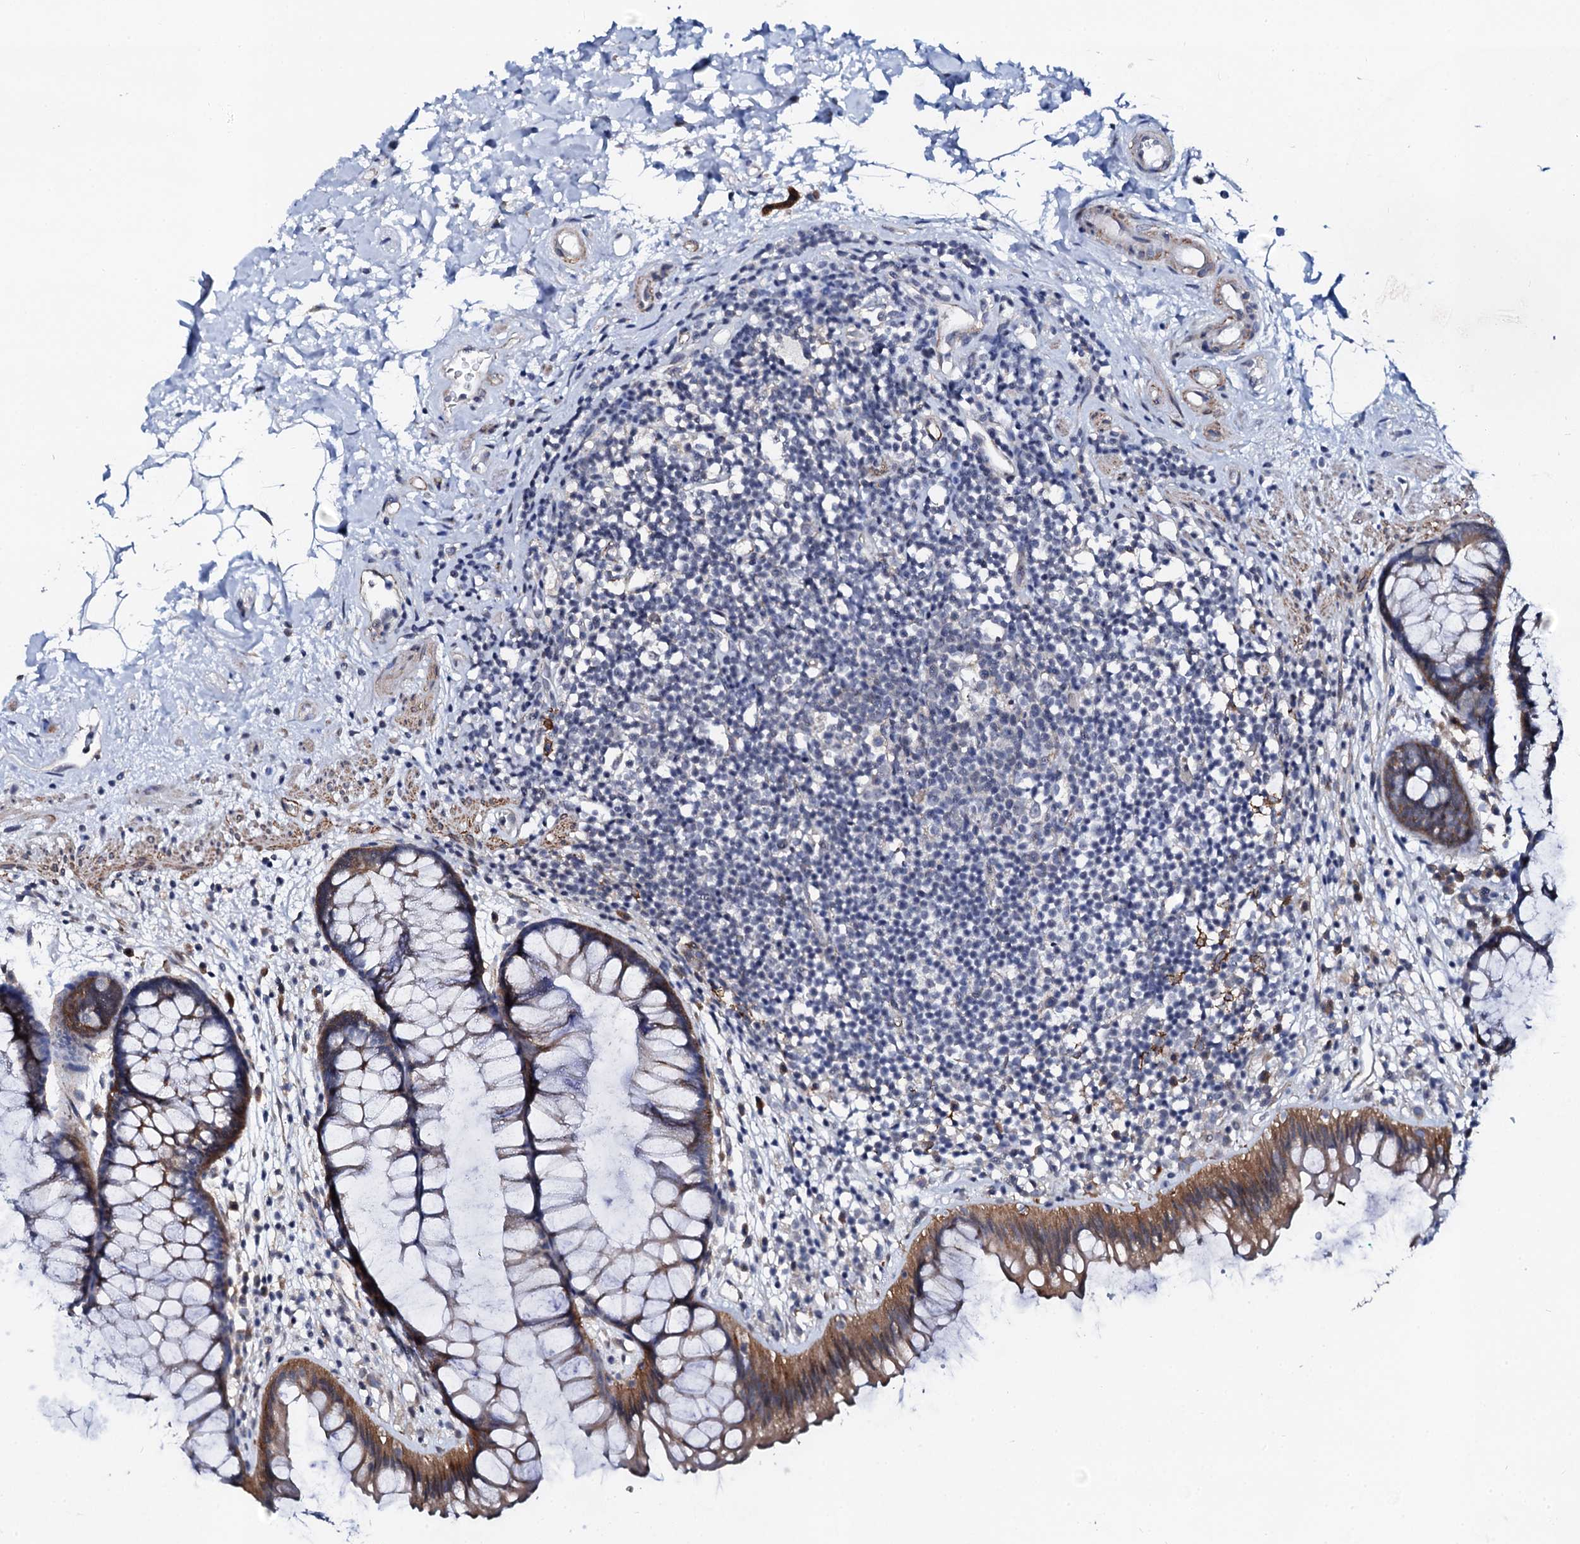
{"staining": {"intensity": "moderate", "quantity": ">75%", "location": "cytoplasmic/membranous"}, "tissue": "rectum", "cell_type": "Glandular cells", "image_type": "normal", "snomed": [{"axis": "morphology", "description": "Normal tissue, NOS"}, {"axis": "topography", "description": "Rectum"}], "caption": "Rectum stained with a brown dye demonstrates moderate cytoplasmic/membranous positive expression in about >75% of glandular cells.", "gene": "GPR176", "patient": {"sex": "male", "age": 51}}